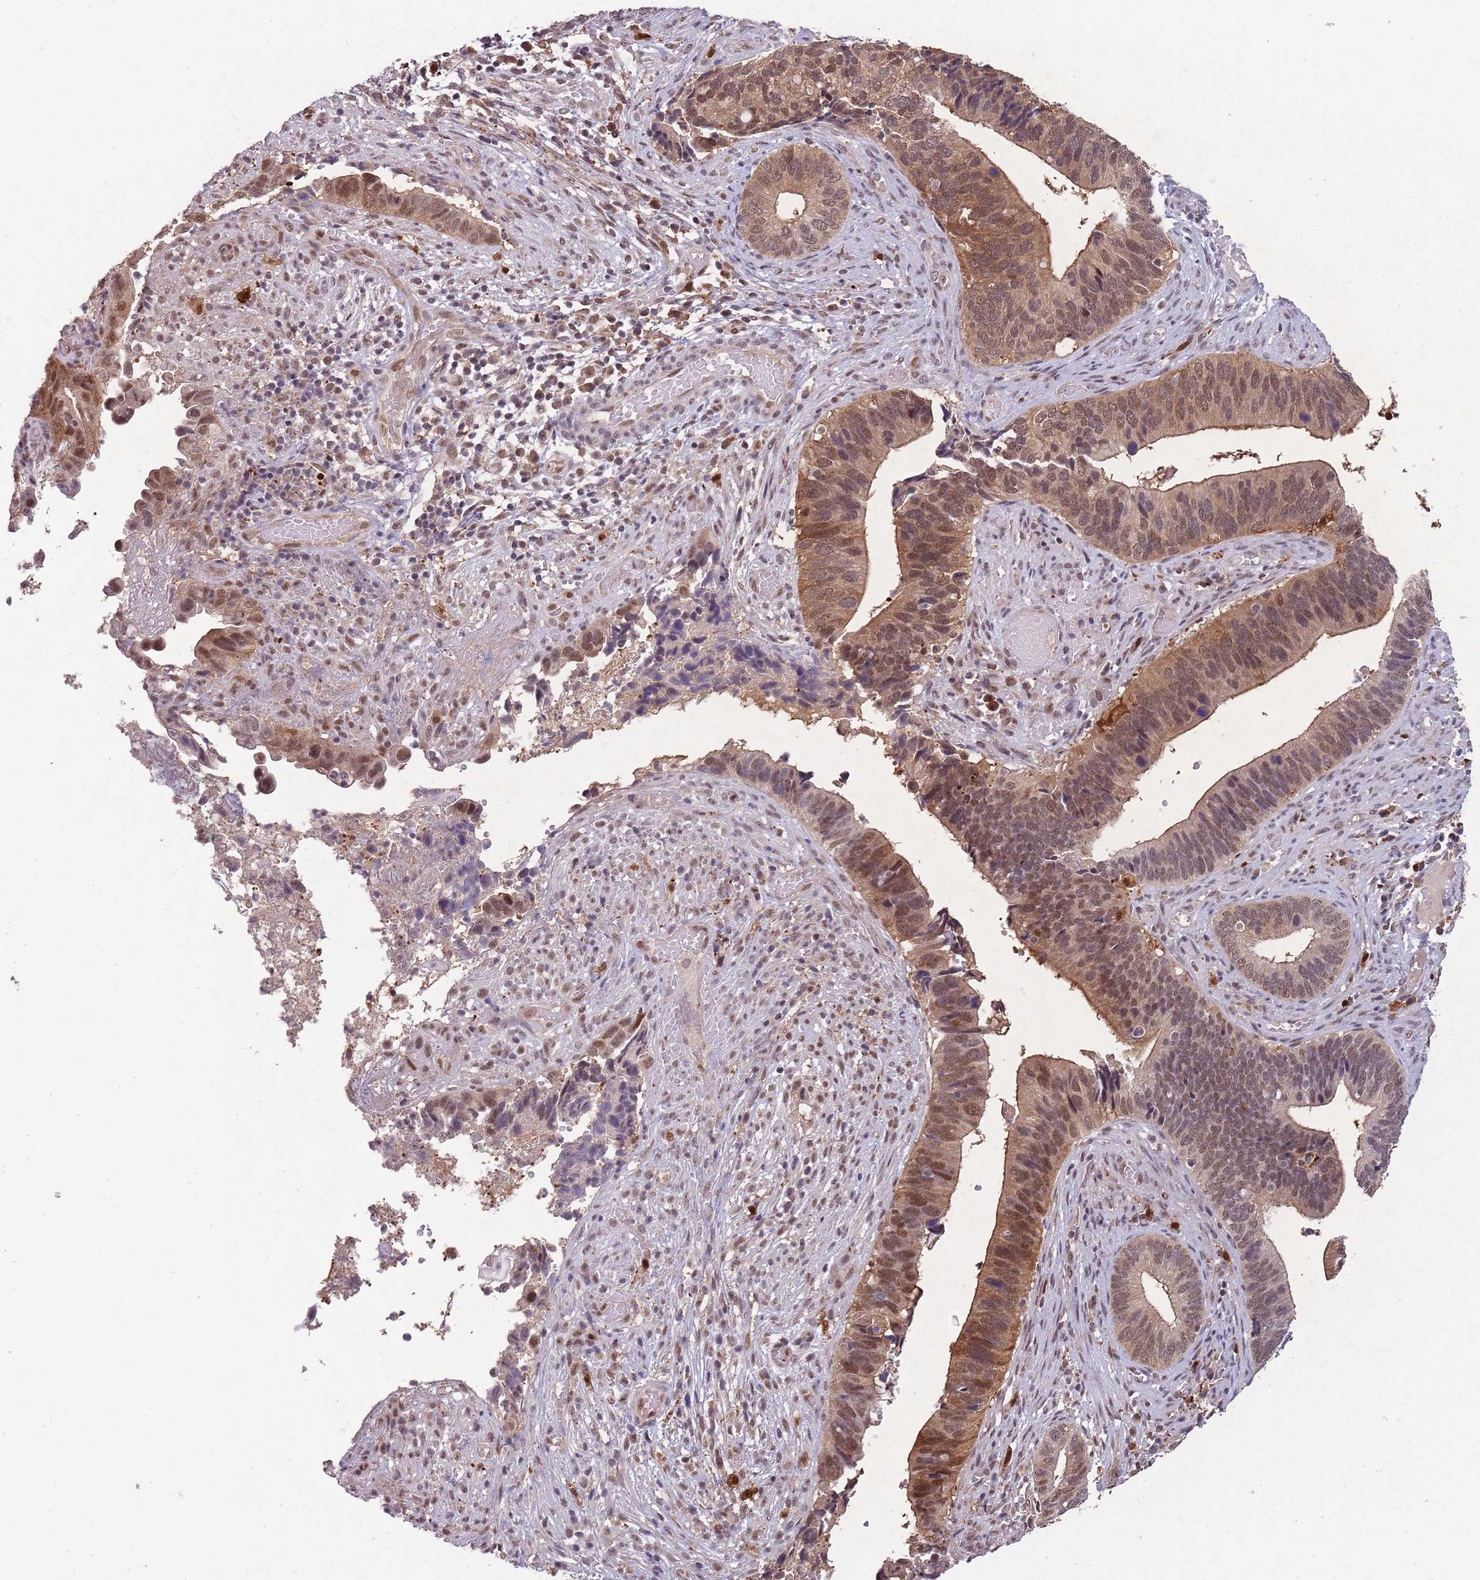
{"staining": {"intensity": "moderate", "quantity": ">75%", "location": "cytoplasmic/membranous,nuclear"}, "tissue": "cervical cancer", "cell_type": "Tumor cells", "image_type": "cancer", "snomed": [{"axis": "morphology", "description": "Adenocarcinoma, NOS"}, {"axis": "topography", "description": "Cervix"}], "caption": "The image displays staining of cervical cancer (adenocarcinoma), revealing moderate cytoplasmic/membranous and nuclear protein positivity (brown color) within tumor cells.", "gene": "ZNF639", "patient": {"sex": "female", "age": 42}}